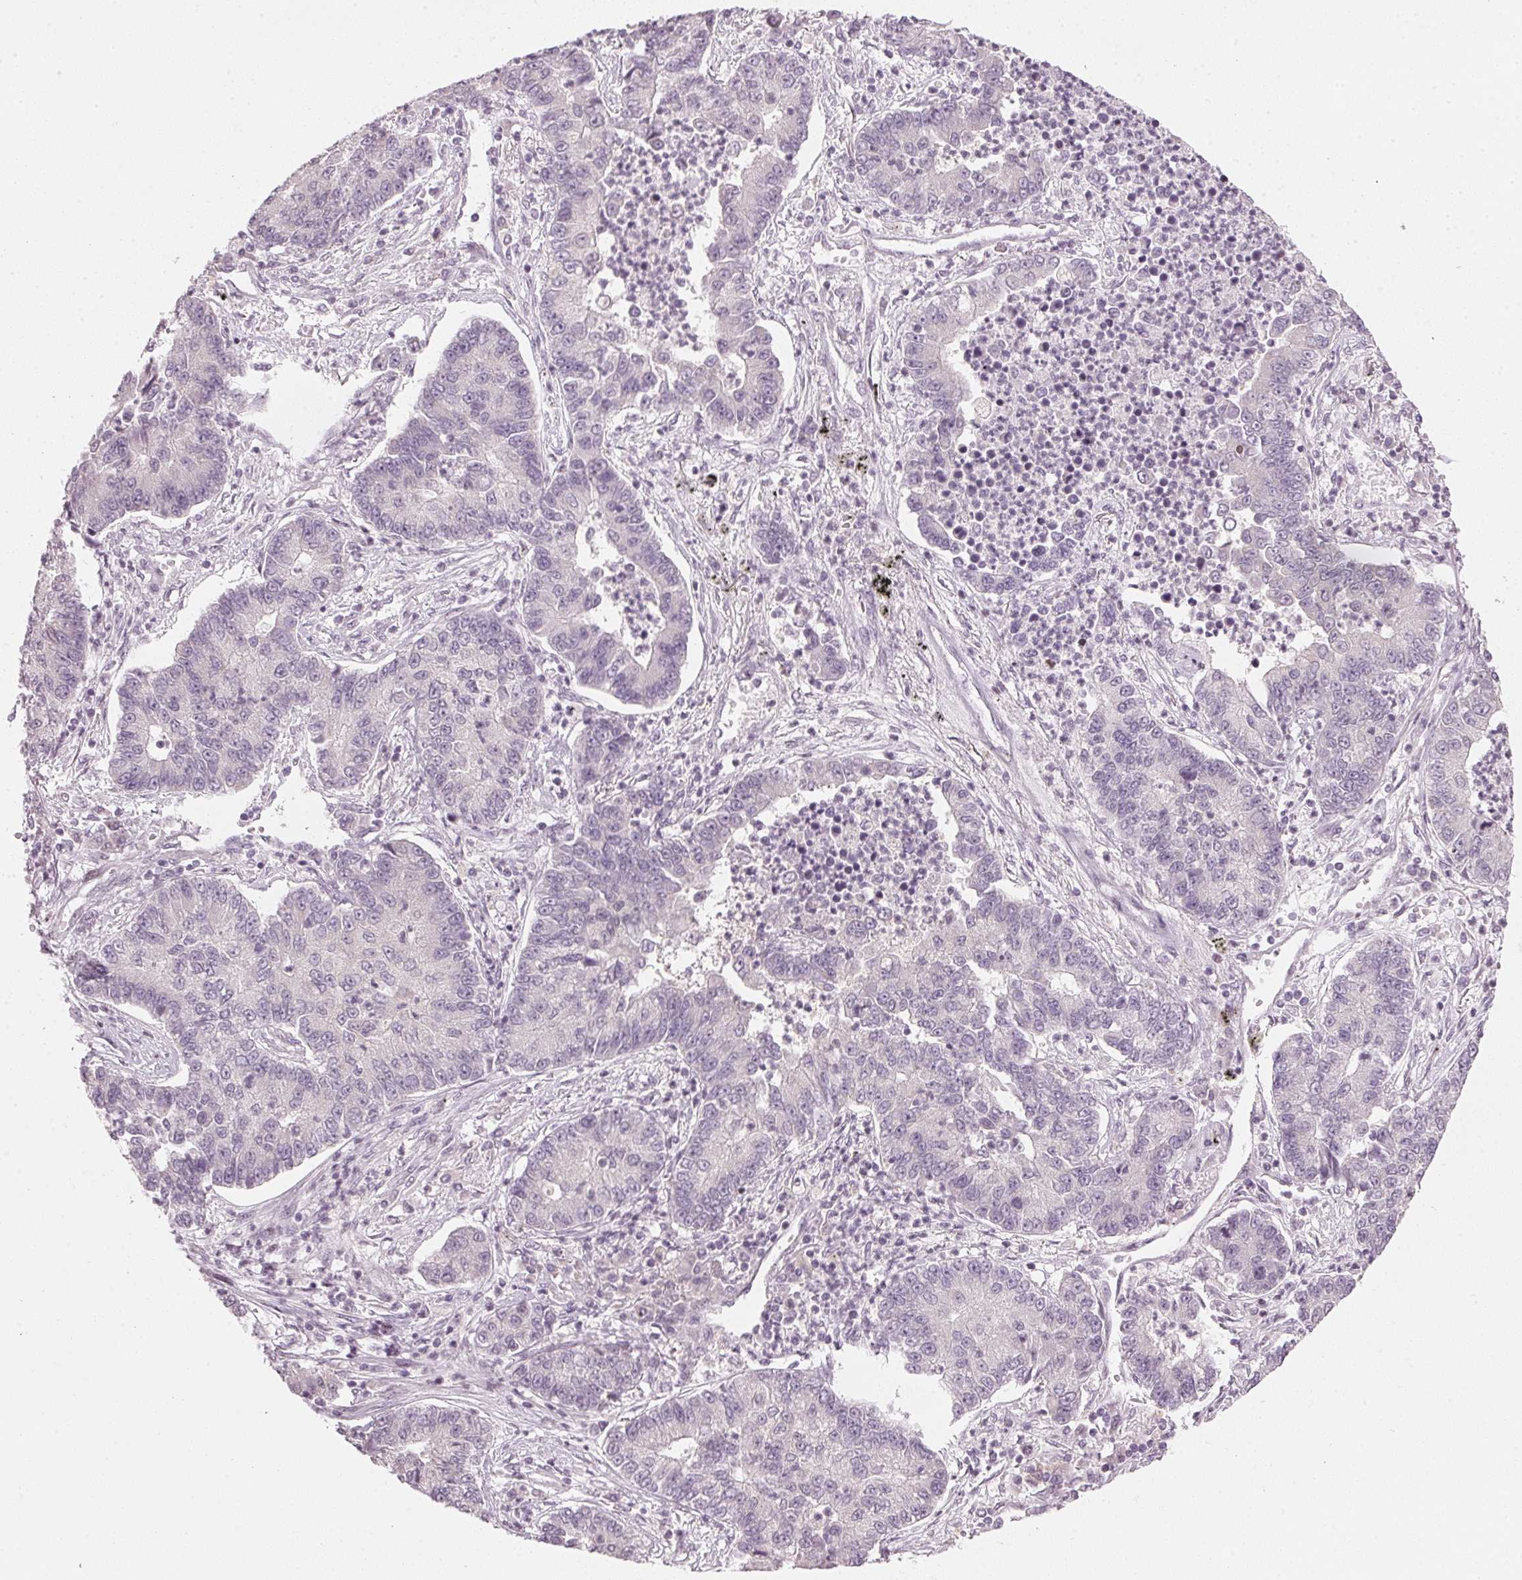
{"staining": {"intensity": "negative", "quantity": "none", "location": "none"}, "tissue": "lung cancer", "cell_type": "Tumor cells", "image_type": "cancer", "snomed": [{"axis": "morphology", "description": "Adenocarcinoma, NOS"}, {"axis": "topography", "description": "Lung"}], "caption": "DAB immunohistochemical staining of human lung cancer (adenocarcinoma) exhibits no significant expression in tumor cells.", "gene": "SFRP4", "patient": {"sex": "female", "age": 57}}